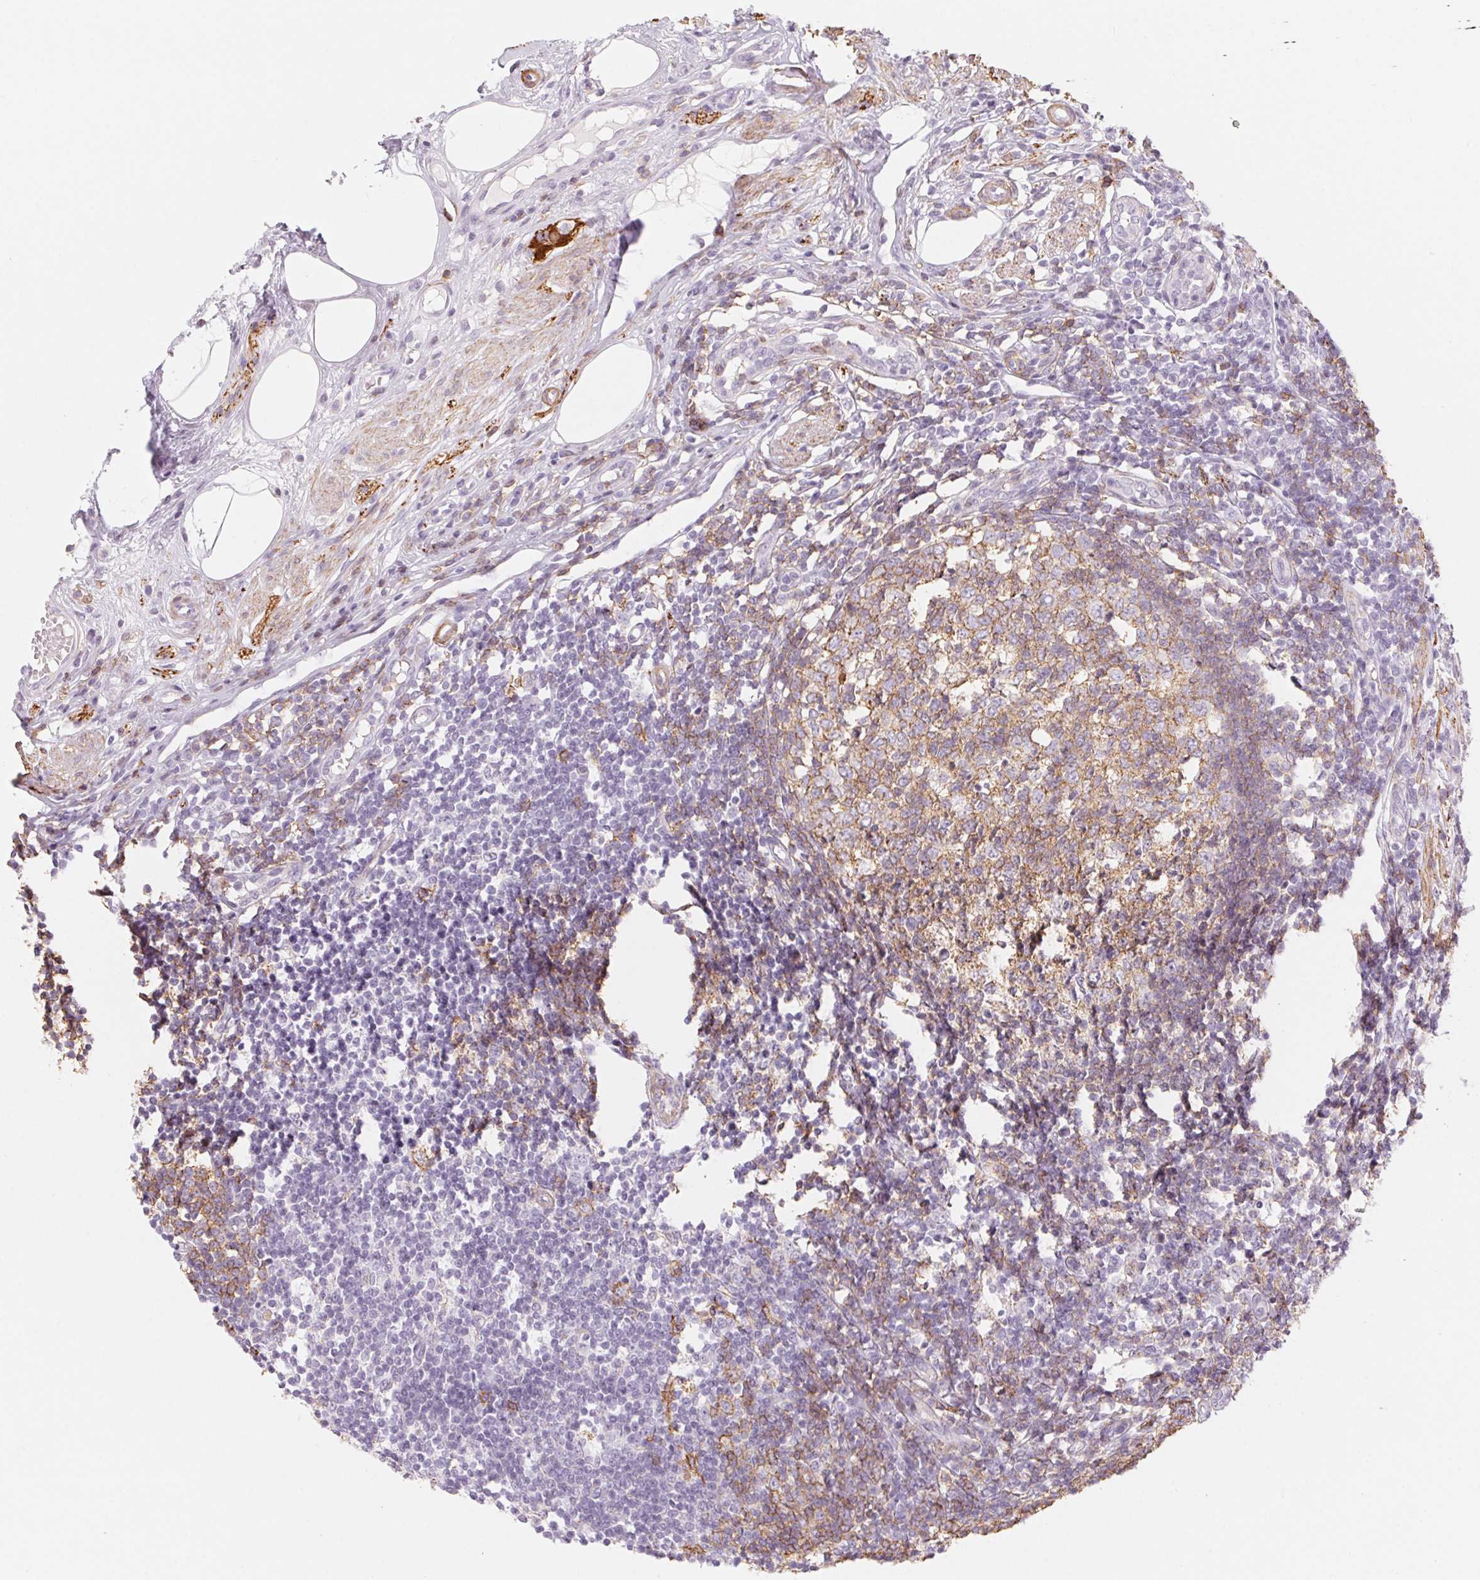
{"staining": {"intensity": "strong", "quantity": "<25%", "location": "cytoplasmic/membranous"}, "tissue": "appendix", "cell_type": "Glandular cells", "image_type": "normal", "snomed": [{"axis": "morphology", "description": "Normal tissue, NOS"}, {"axis": "topography", "description": "Appendix"}], "caption": "Immunohistochemical staining of normal appendix exhibits strong cytoplasmic/membranous protein staining in about <25% of glandular cells.", "gene": "PRPH", "patient": {"sex": "female", "age": 56}}